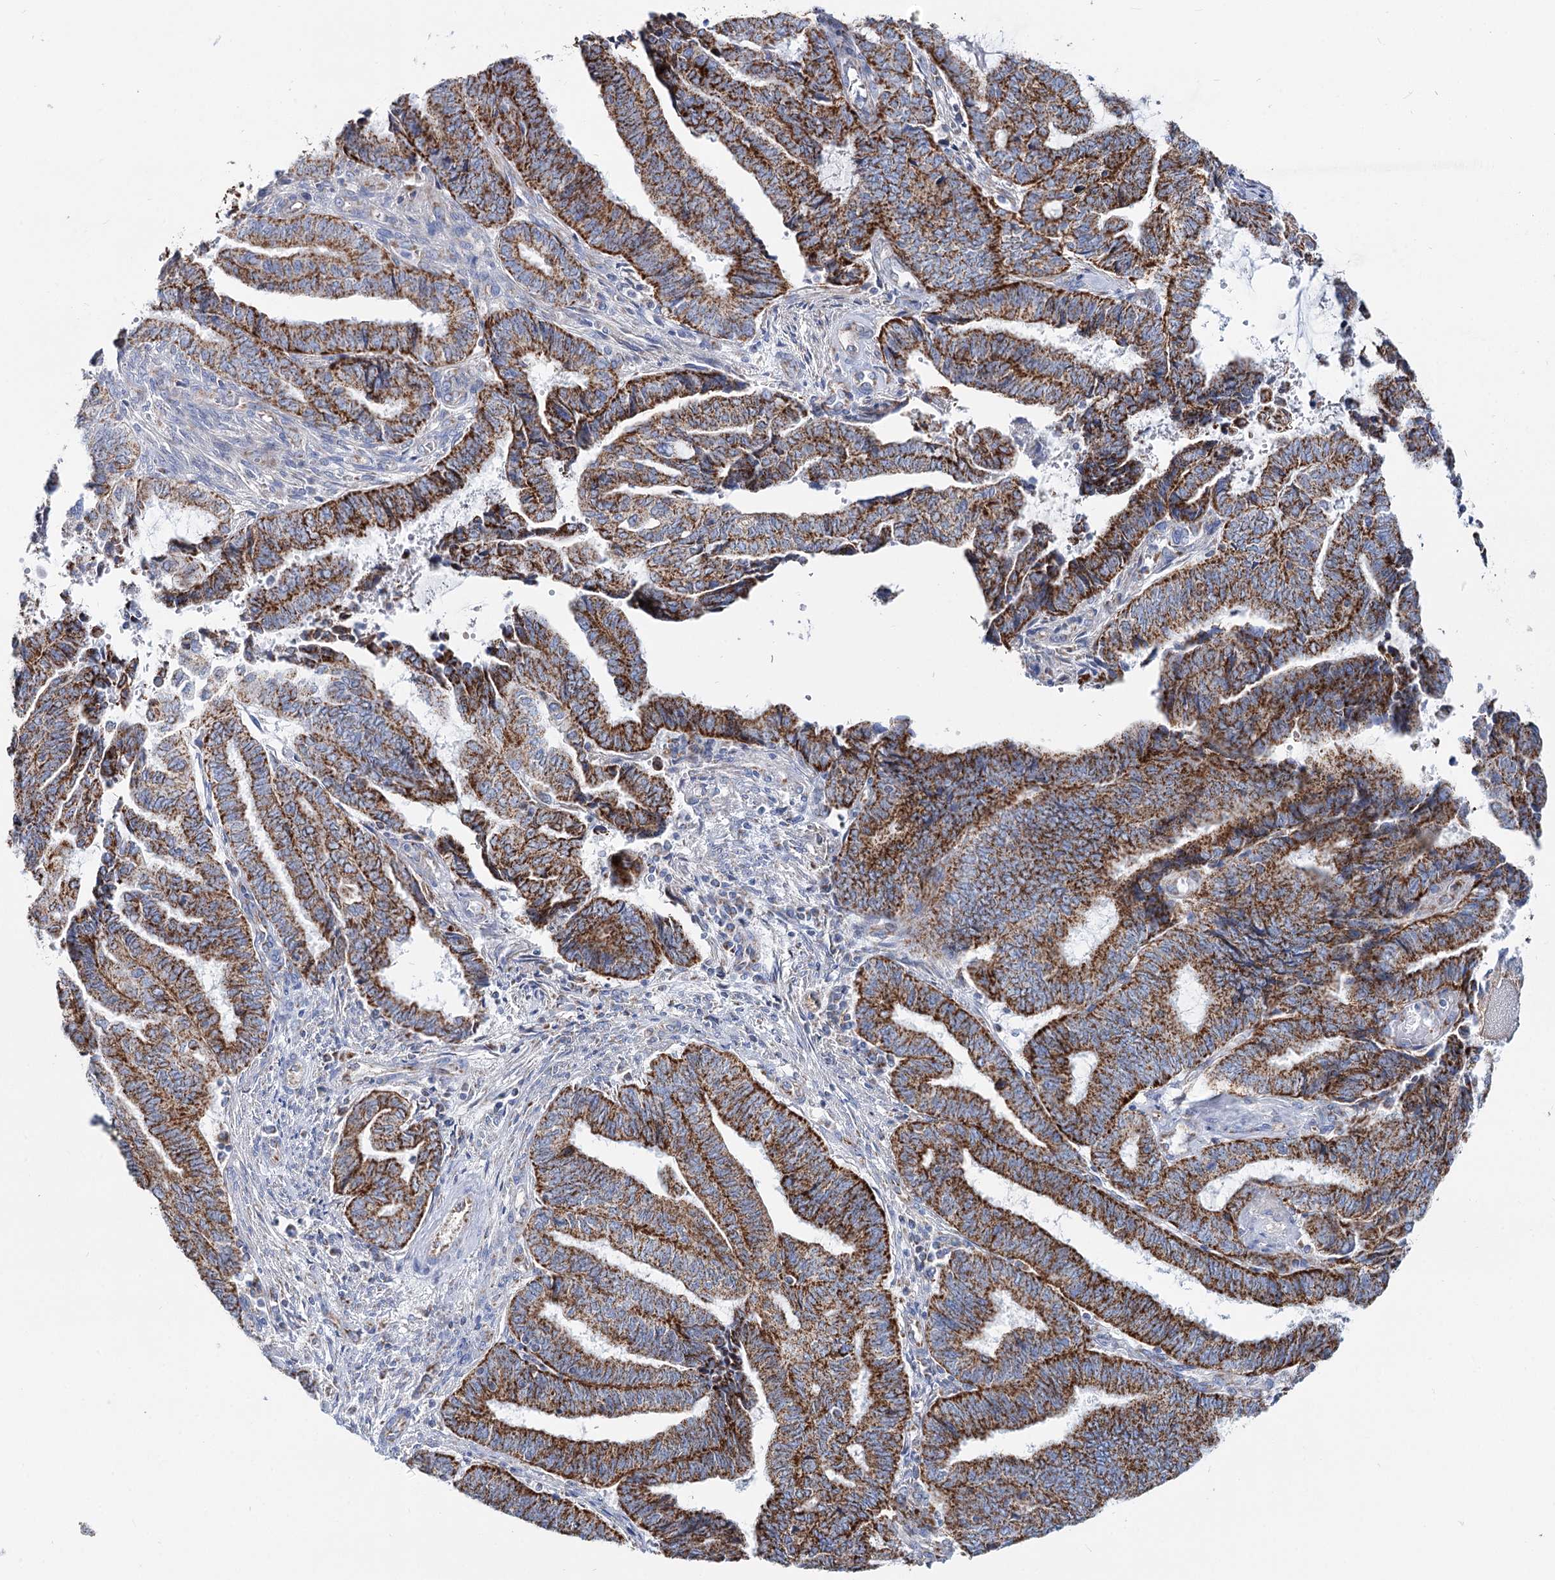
{"staining": {"intensity": "strong", "quantity": "25%-75%", "location": "cytoplasmic/membranous"}, "tissue": "endometrial cancer", "cell_type": "Tumor cells", "image_type": "cancer", "snomed": [{"axis": "morphology", "description": "Adenocarcinoma, NOS"}, {"axis": "topography", "description": "Uterus"}, {"axis": "topography", "description": "Endometrium"}], "caption": "This is a micrograph of IHC staining of endometrial adenocarcinoma, which shows strong positivity in the cytoplasmic/membranous of tumor cells.", "gene": "MCCC2", "patient": {"sex": "female", "age": 70}}